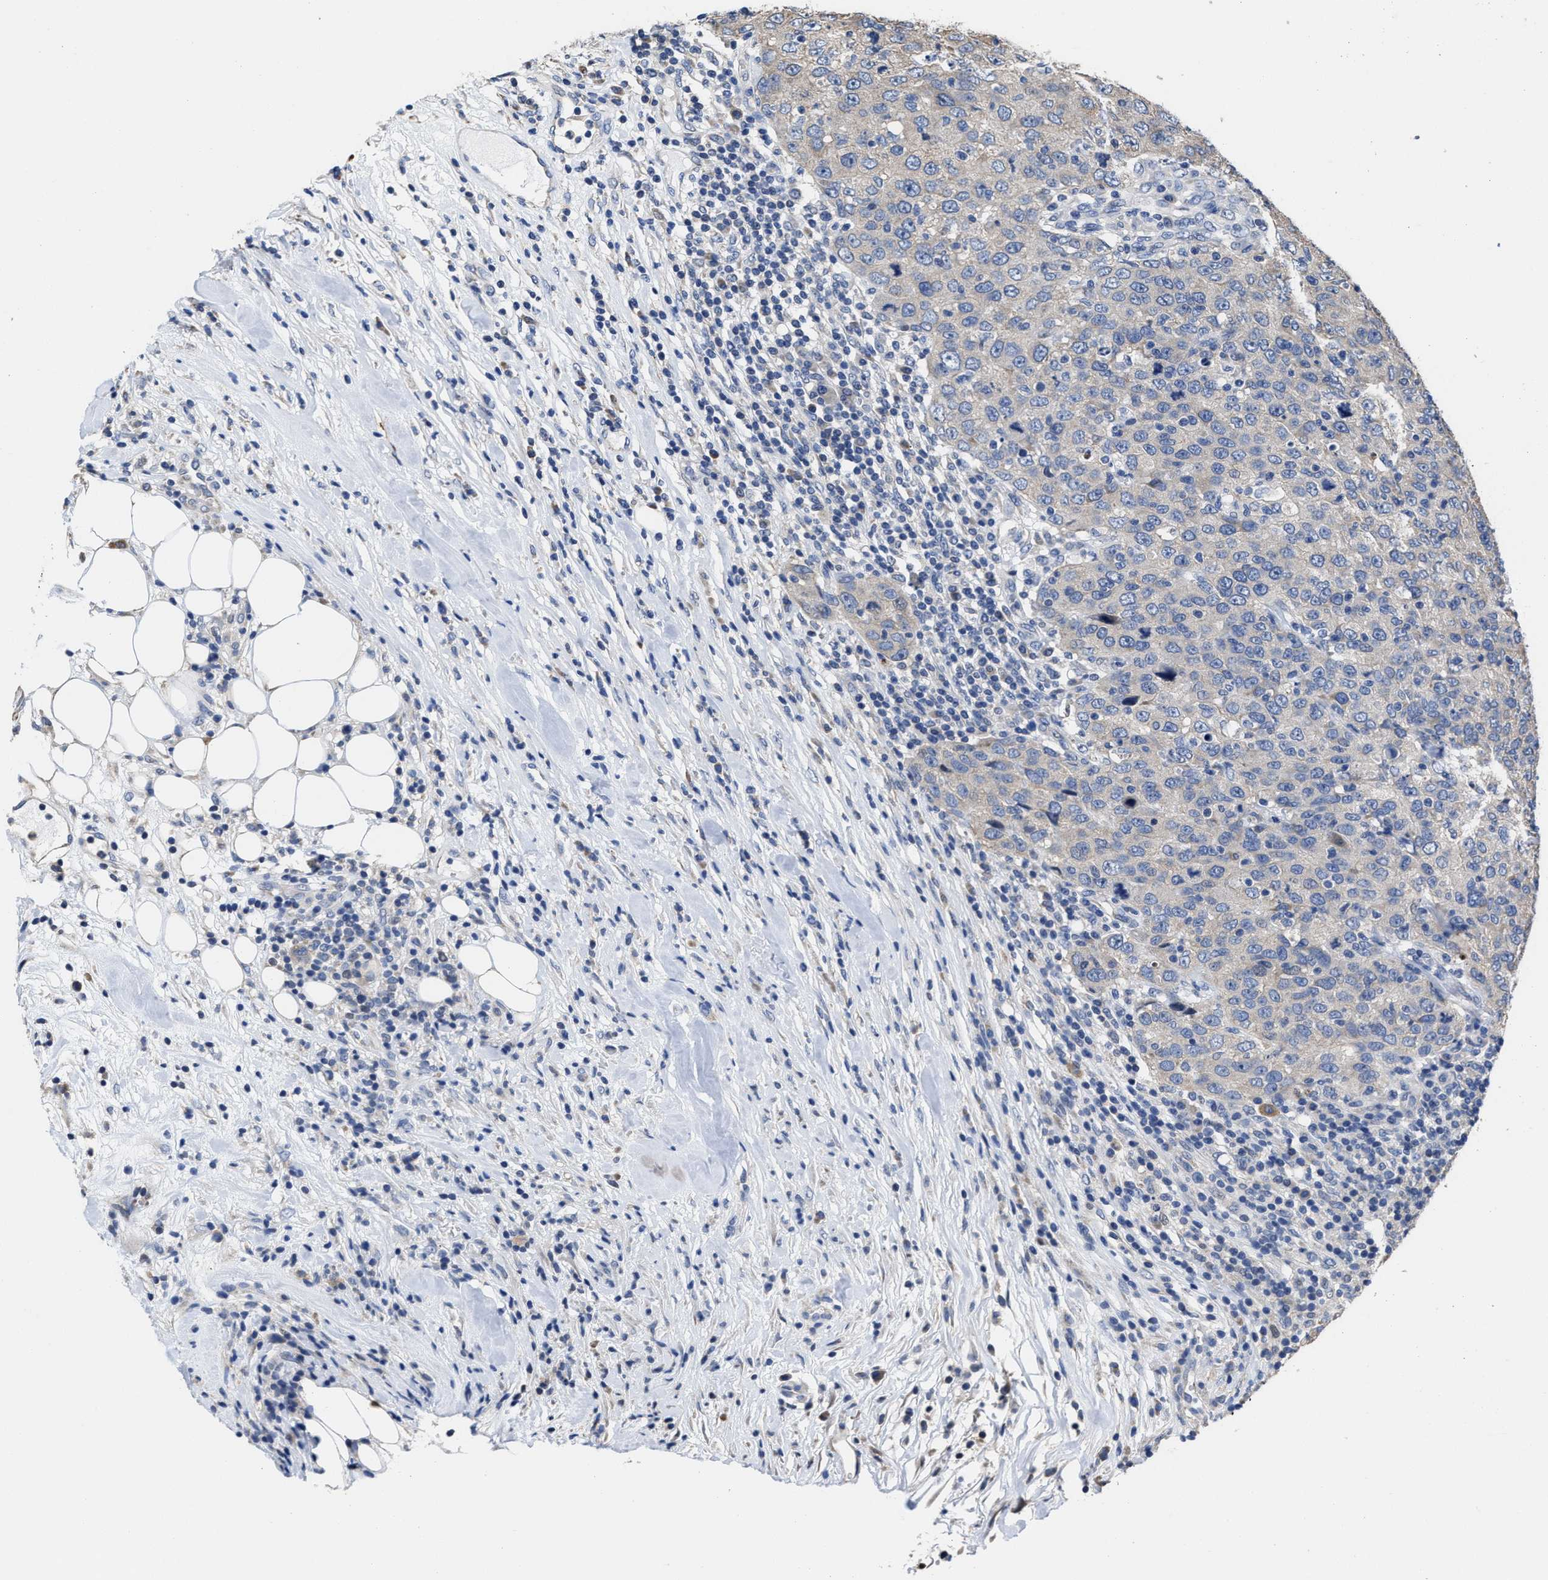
{"staining": {"intensity": "negative", "quantity": "none", "location": "none"}, "tissue": "breast cancer", "cell_type": "Tumor cells", "image_type": "cancer", "snomed": [{"axis": "morphology", "description": "Duct carcinoma"}, {"axis": "topography", "description": "Breast"}], "caption": "This is an IHC histopathology image of breast cancer. There is no positivity in tumor cells.", "gene": "HOOK1", "patient": {"sex": "female", "age": 37}}